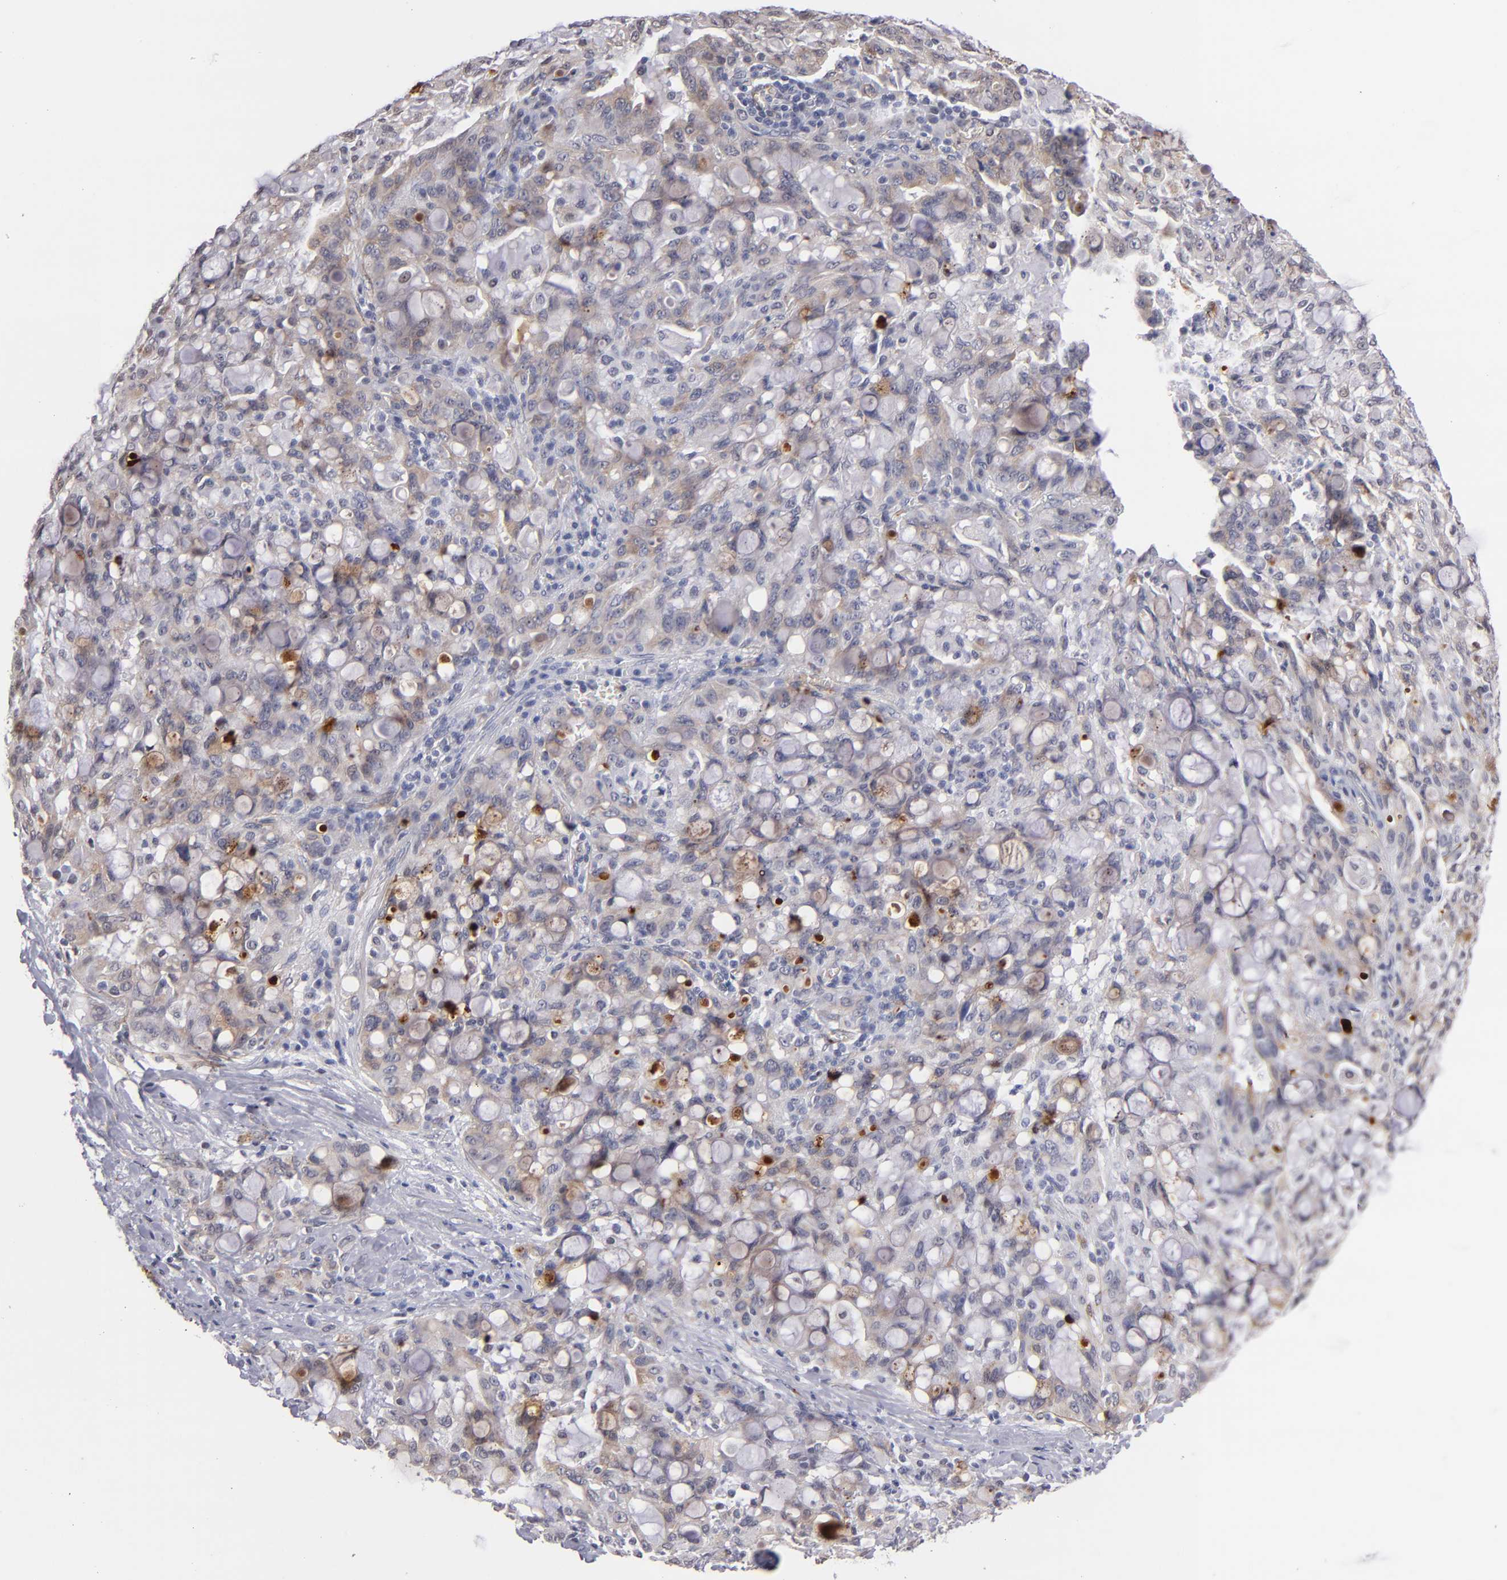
{"staining": {"intensity": "moderate", "quantity": "<25%", "location": "cytoplasmic/membranous"}, "tissue": "lung cancer", "cell_type": "Tumor cells", "image_type": "cancer", "snomed": [{"axis": "morphology", "description": "Adenocarcinoma, NOS"}, {"axis": "topography", "description": "Lung"}], "caption": "The image exhibits immunohistochemical staining of lung cancer. There is moderate cytoplasmic/membranous positivity is identified in about <25% of tumor cells.", "gene": "LAMC1", "patient": {"sex": "female", "age": 44}}